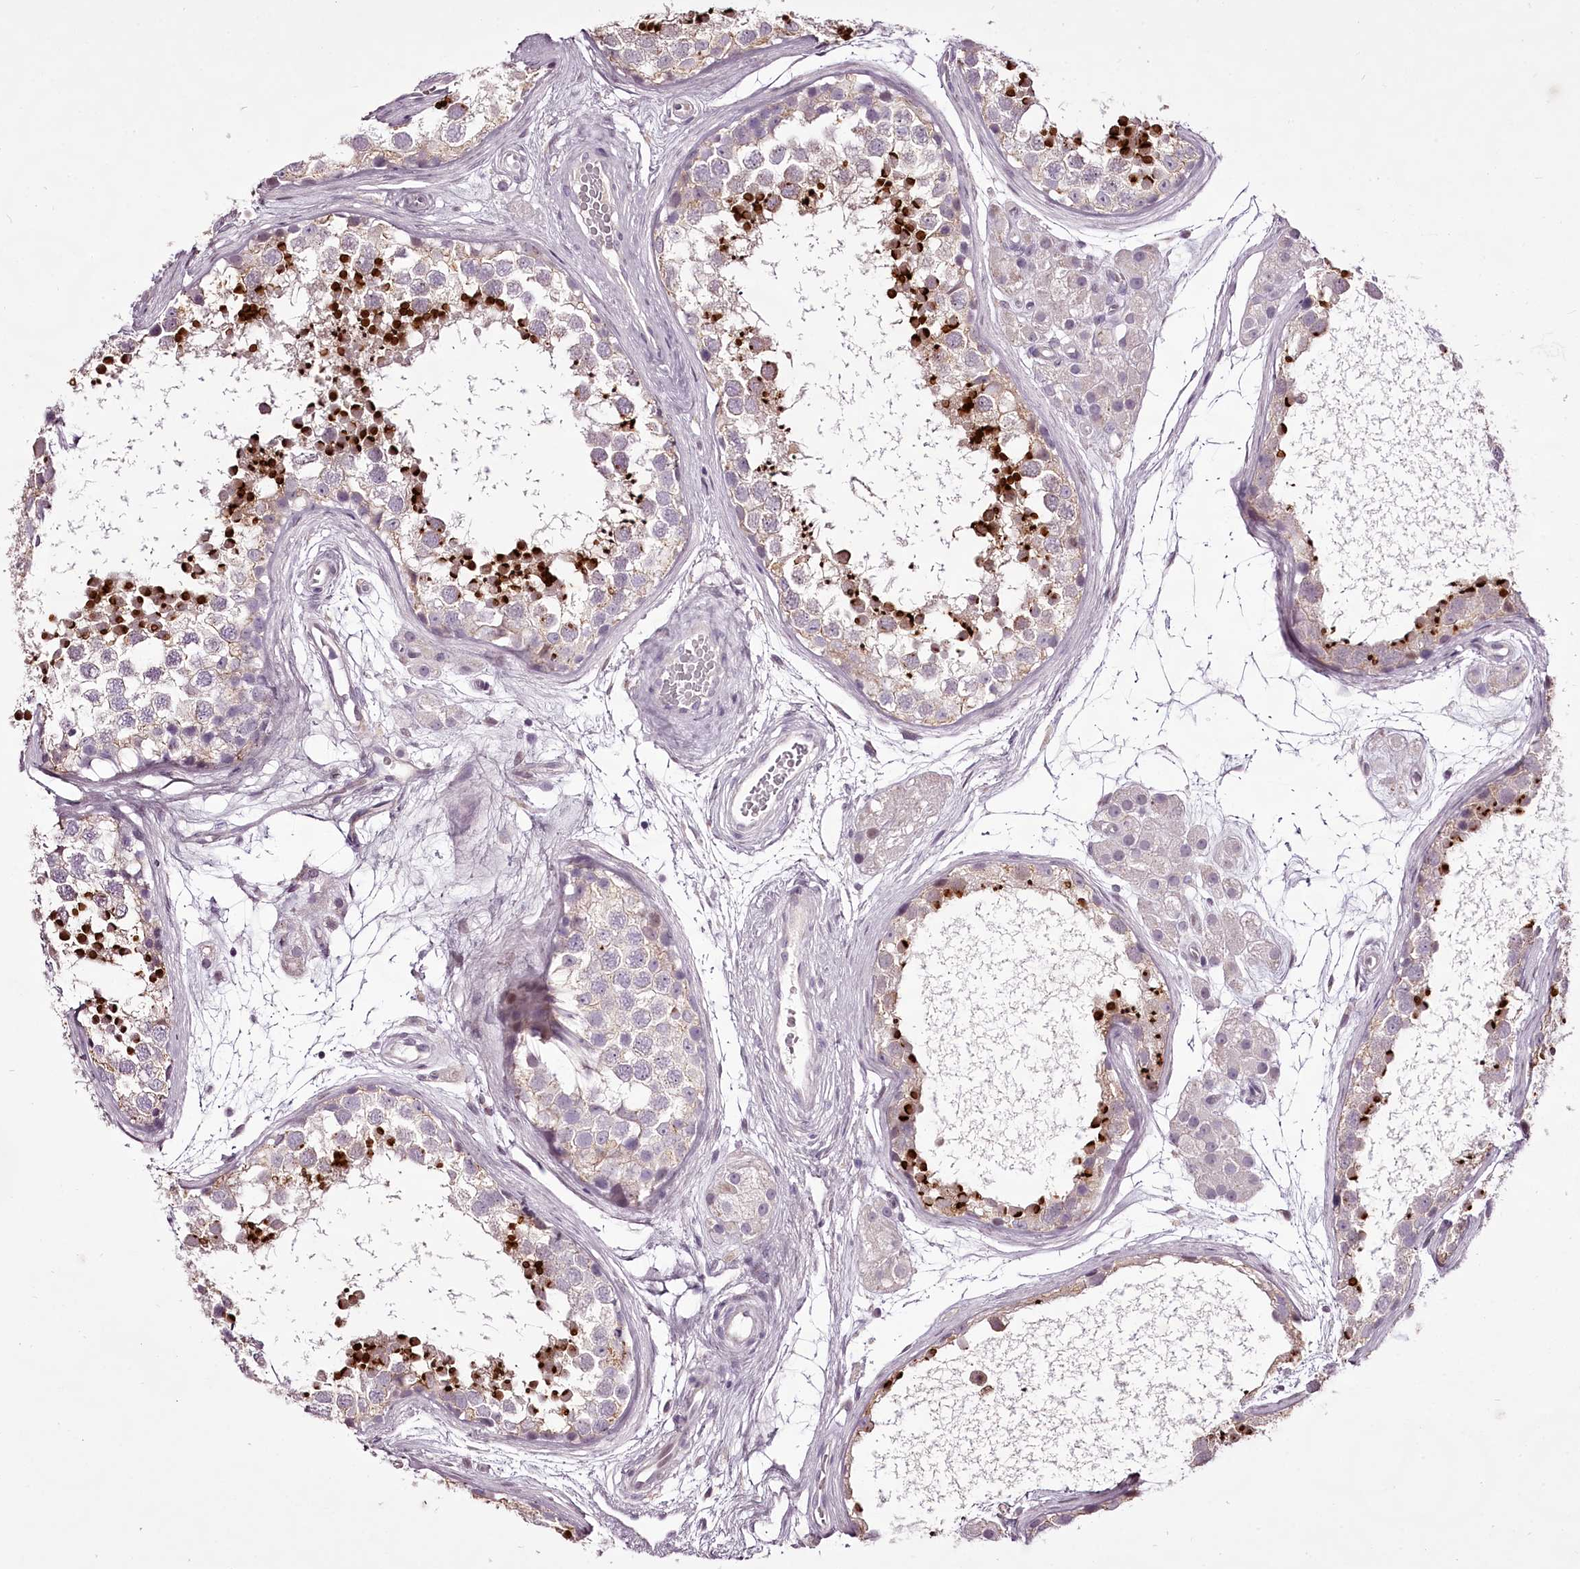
{"staining": {"intensity": "strong", "quantity": "<25%", "location": "cytoplasmic/membranous,nuclear"}, "tissue": "testis", "cell_type": "Cells in seminiferous ducts", "image_type": "normal", "snomed": [{"axis": "morphology", "description": "Normal tissue, NOS"}, {"axis": "topography", "description": "Testis"}], "caption": "Immunohistochemistry image of normal testis: testis stained using IHC exhibits medium levels of strong protein expression localized specifically in the cytoplasmic/membranous,nuclear of cells in seminiferous ducts, appearing as a cytoplasmic/membranous,nuclear brown color.", "gene": "C1orf56", "patient": {"sex": "male", "age": 56}}